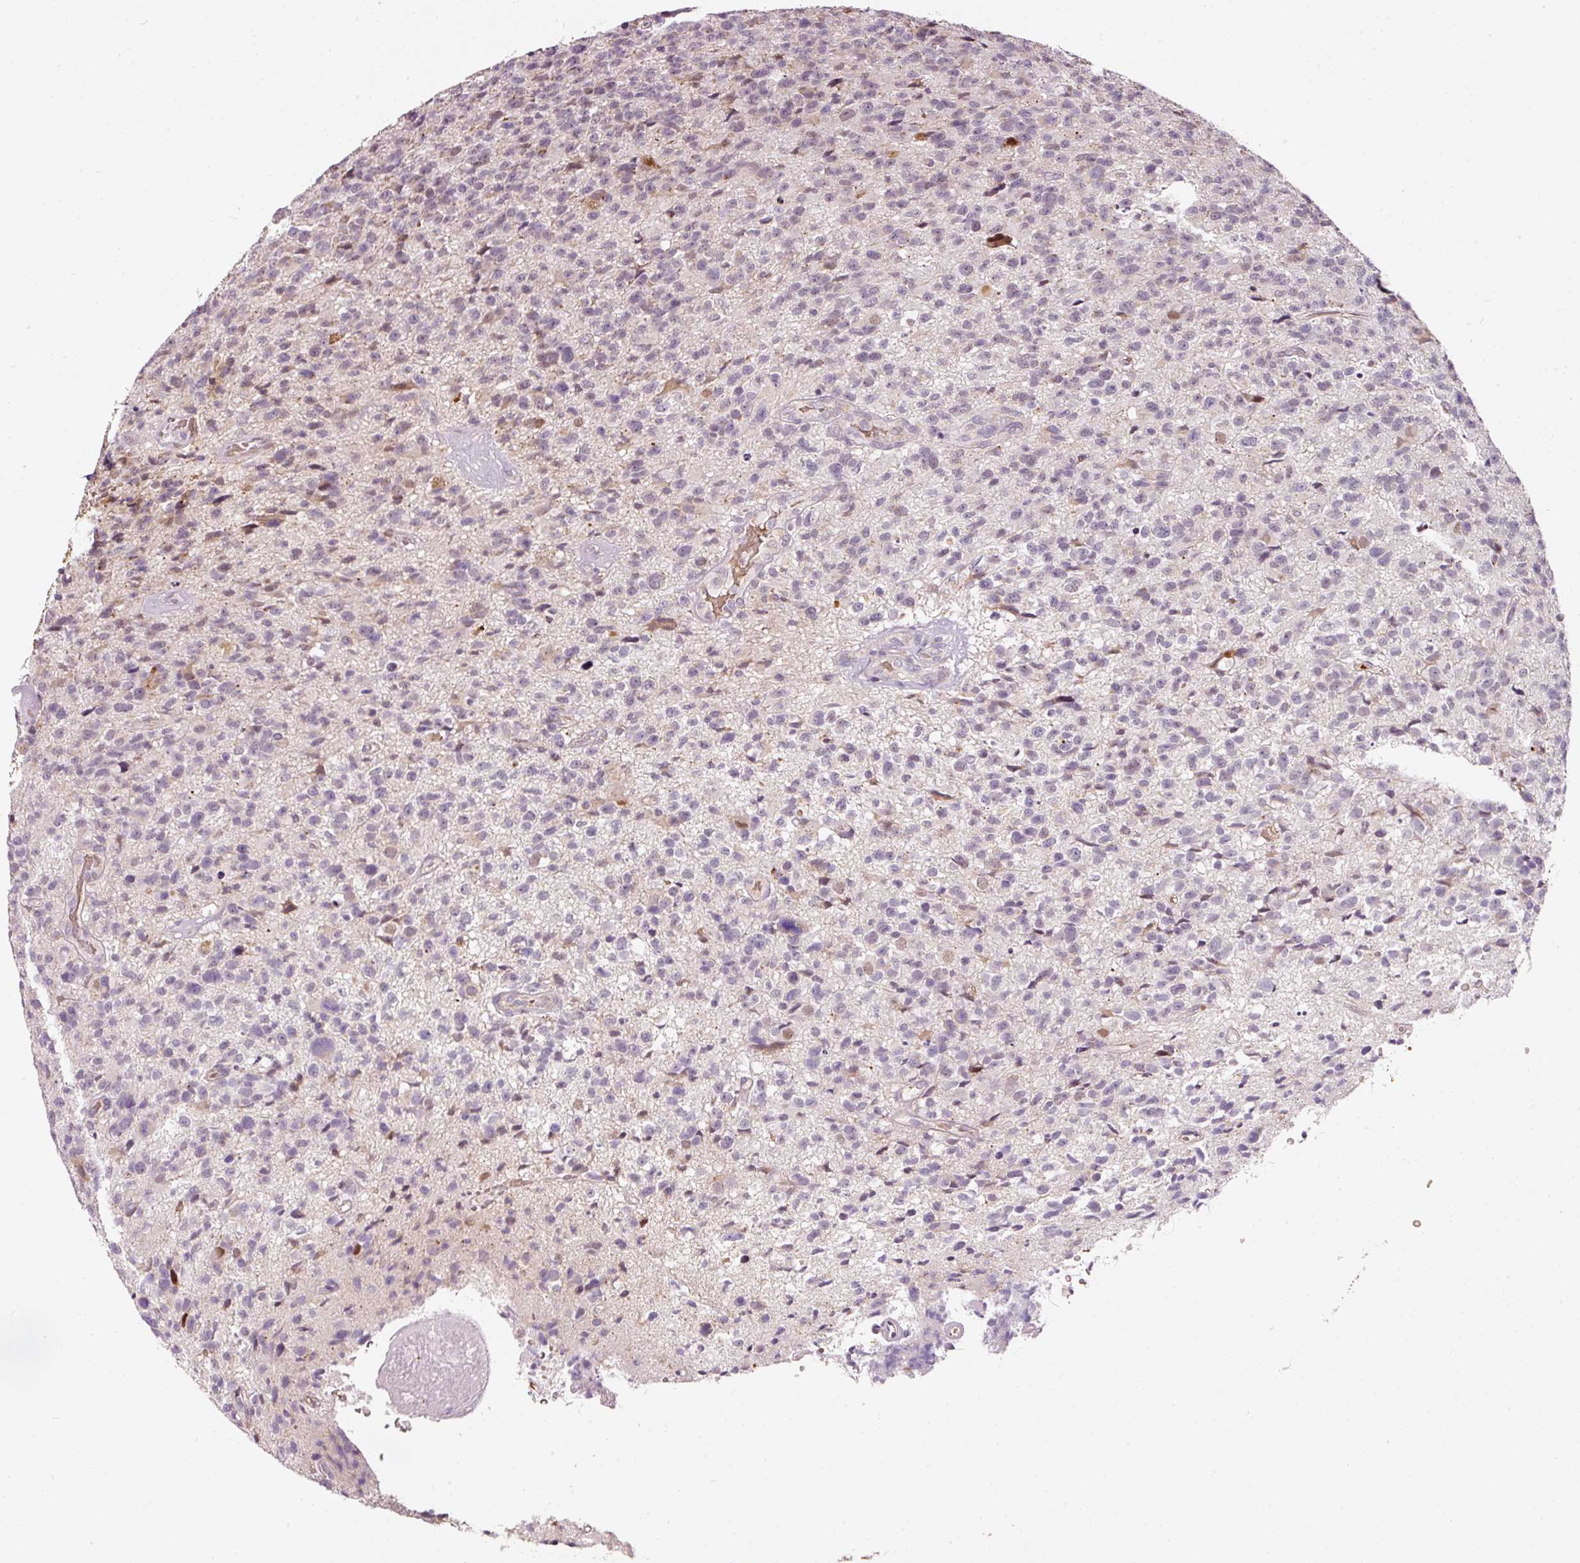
{"staining": {"intensity": "negative", "quantity": "none", "location": "none"}, "tissue": "glioma", "cell_type": "Tumor cells", "image_type": "cancer", "snomed": [{"axis": "morphology", "description": "Glioma, malignant, High grade"}, {"axis": "topography", "description": "Brain"}], "caption": "Immunohistochemistry histopathology image of neoplastic tissue: human malignant high-grade glioma stained with DAB (3,3'-diaminobenzidine) exhibits no significant protein staining in tumor cells.", "gene": "ZNF460", "patient": {"sex": "male", "age": 76}}